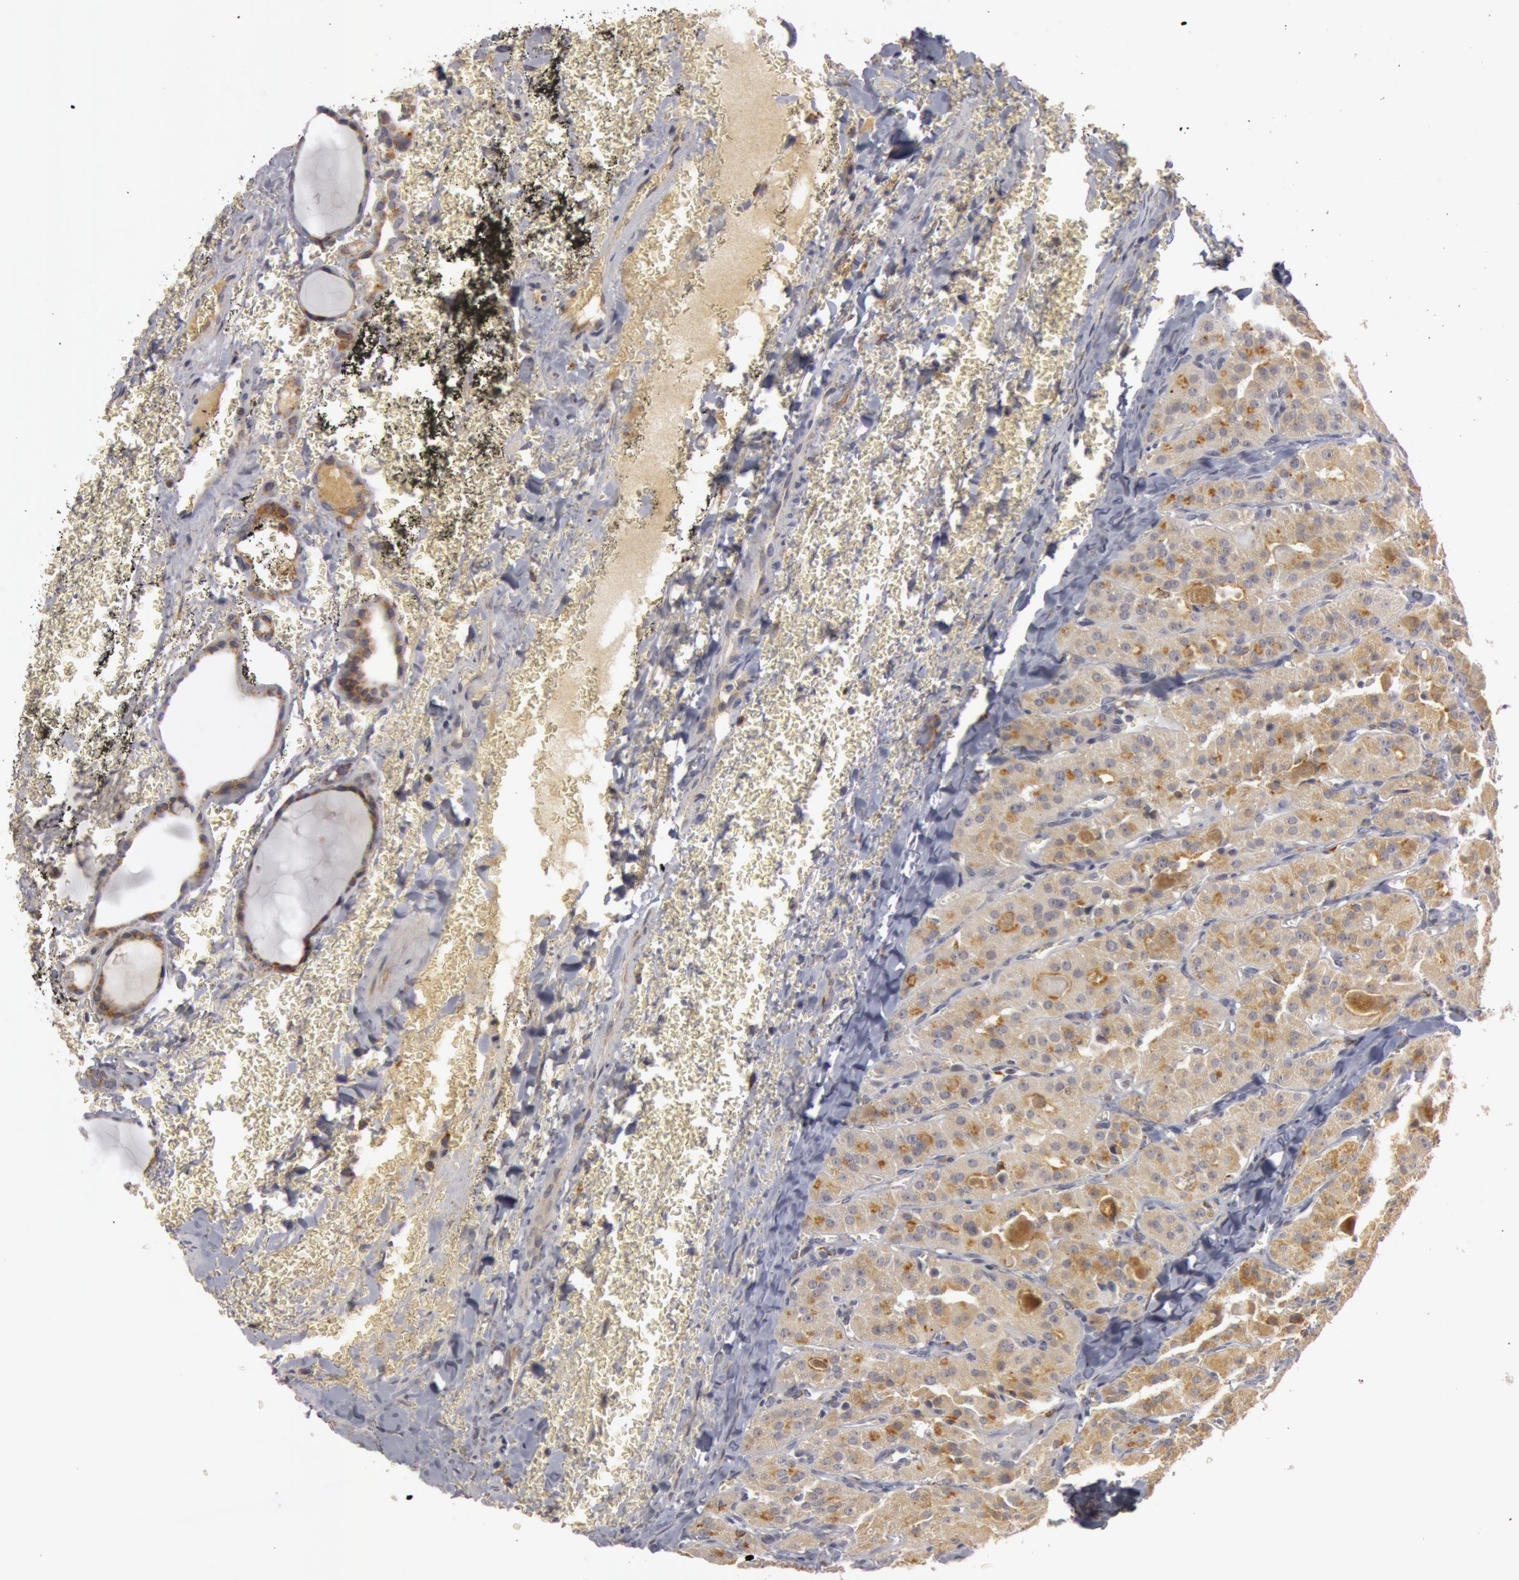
{"staining": {"intensity": "moderate", "quantity": ">75%", "location": "cytoplasmic/membranous"}, "tissue": "thyroid cancer", "cell_type": "Tumor cells", "image_type": "cancer", "snomed": [{"axis": "morphology", "description": "Carcinoma, NOS"}, {"axis": "topography", "description": "Thyroid gland"}], "caption": "Human thyroid cancer stained with a protein marker demonstrates moderate staining in tumor cells.", "gene": "C7", "patient": {"sex": "male", "age": 76}}